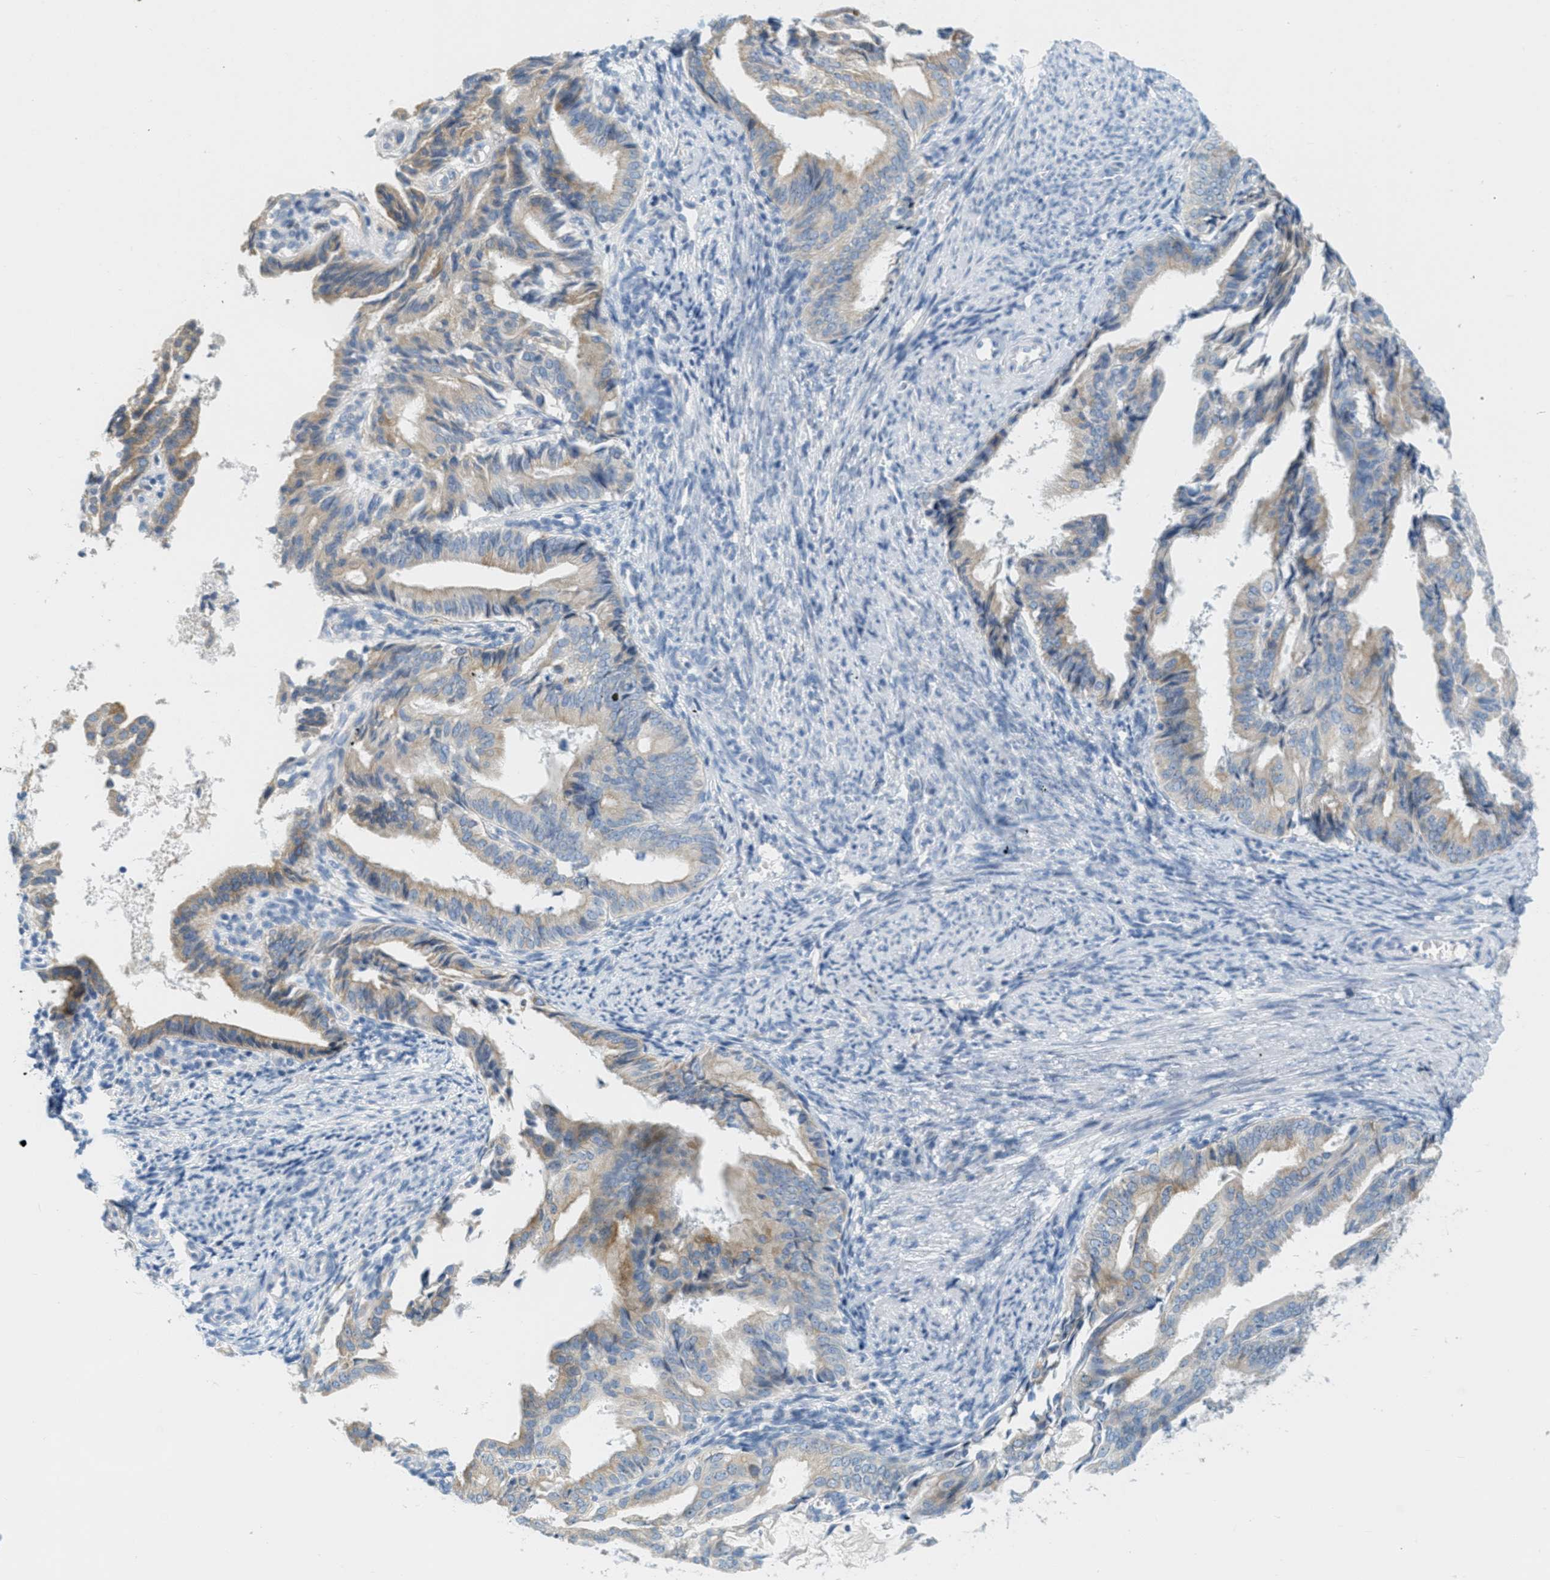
{"staining": {"intensity": "moderate", "quantity": ">75%", "location": "cytoplasmic/membranous"}, "tissue": "endometrial cancer", "cell_type": "Tumor cells", "image_type": "cancer", "snomed": [{"axis": "morphology", "description": "Adenocarcinoma, NOS"}, {"axis": "topography", "description": "Endometrium"}], "caption": "Adenocarcinoma (endometrial) was stained to show a protein in brown. There is medium levels of moderate cytoplasmic/membranous positivity in approximately >75% of tumor cells.", "gene": "TEX264", "patient": {"sex": "female", "age": 58}}